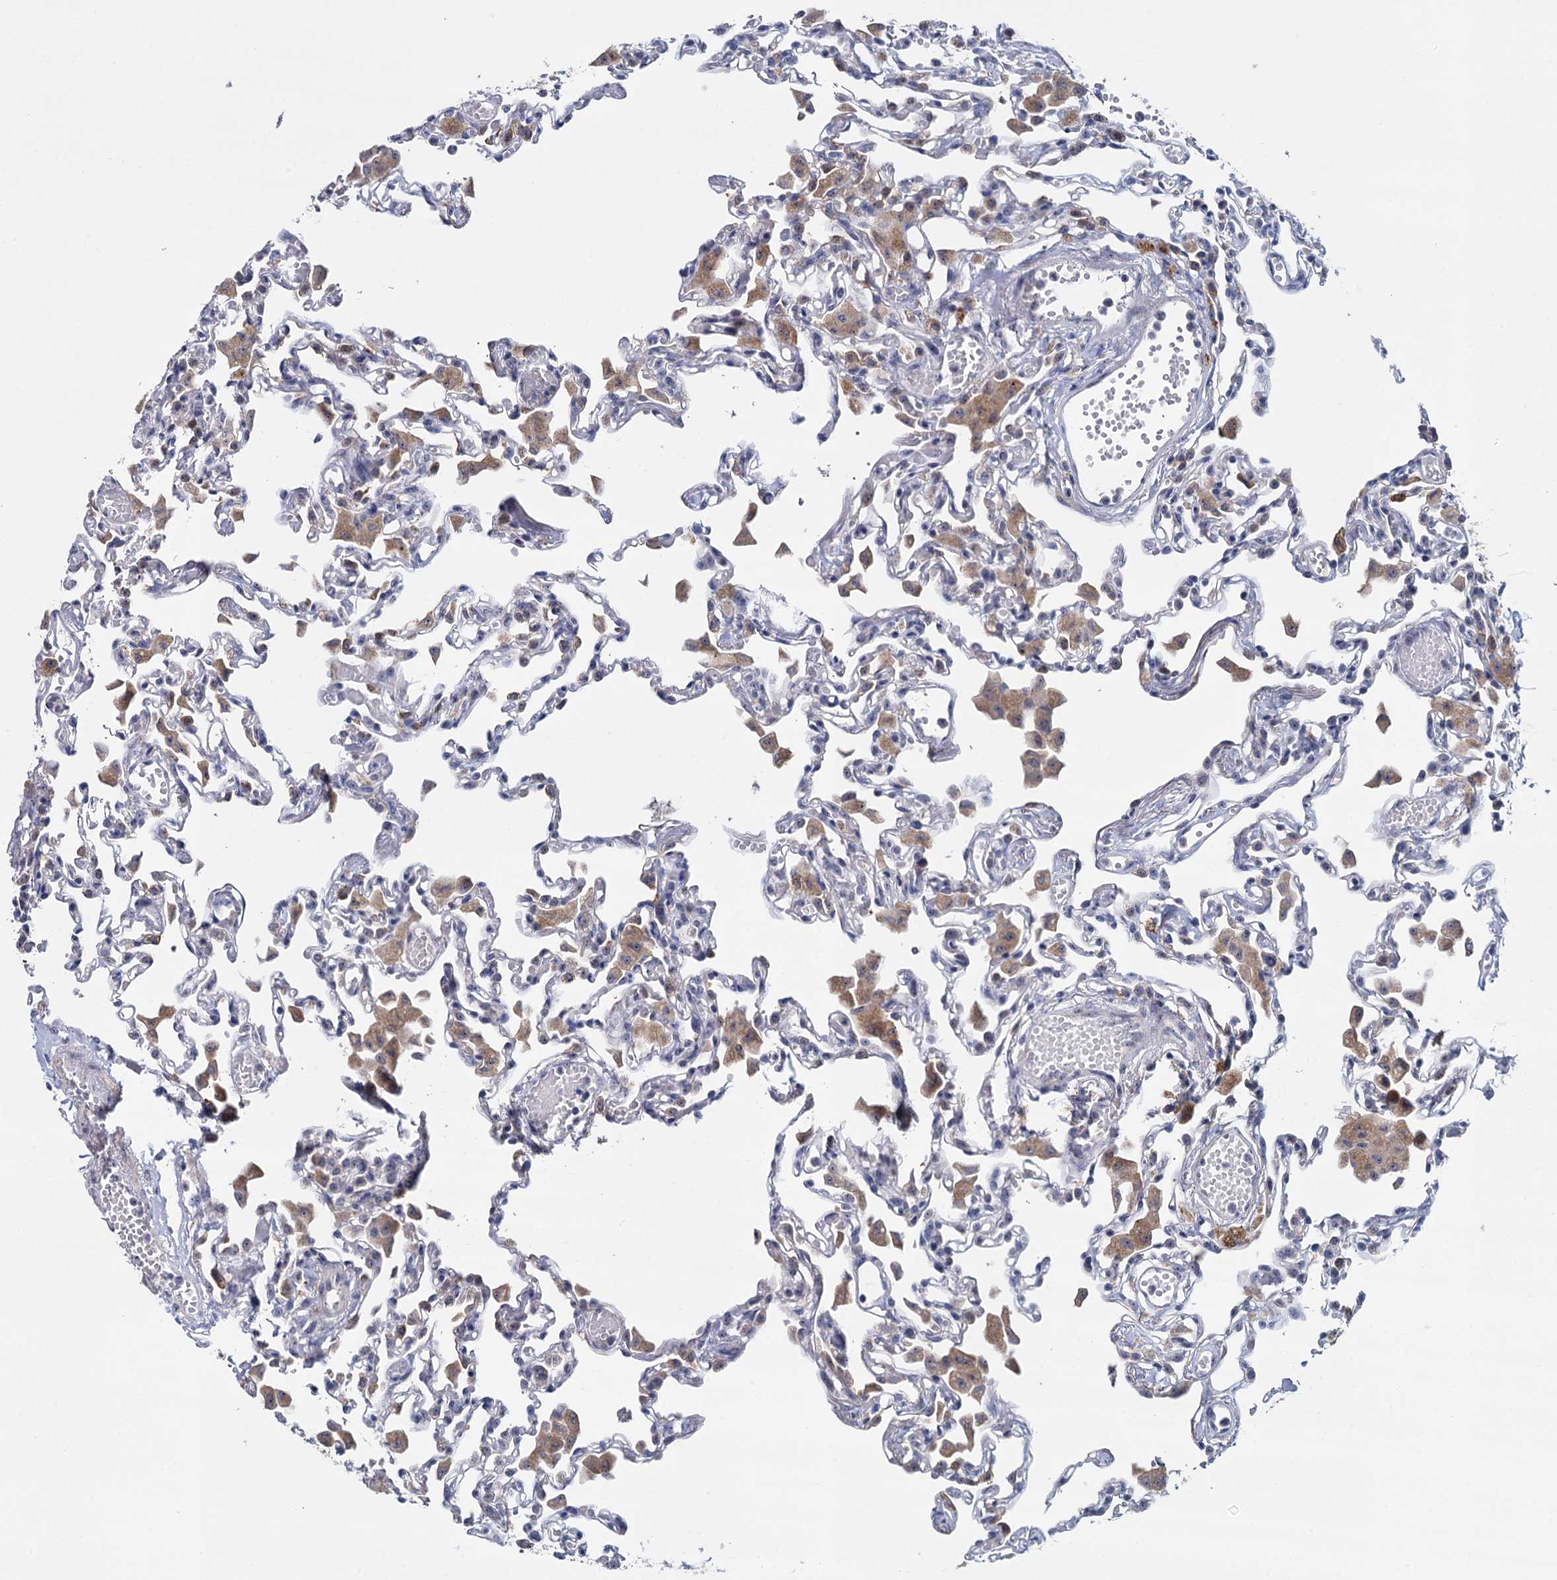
{"staining": {"intensity": "negative", "quantity": "none", "location": "none"}, "tissue": "lung", "cell_type": "Alveolar cells", "image_type": "normal", "snomed": [{"axis": "morphology", "description": "Normal tissue, NOS"}, {"axis": "topography", "description": "Bronchus"}, {"axis": "topography", "description": "Lung"}], "caption": "Benign lung was stained to show a protein in brown. There is no significant expression in alveolar cells.", "gene": "SFN", "patient": {"sex": "female", "age": 49}}